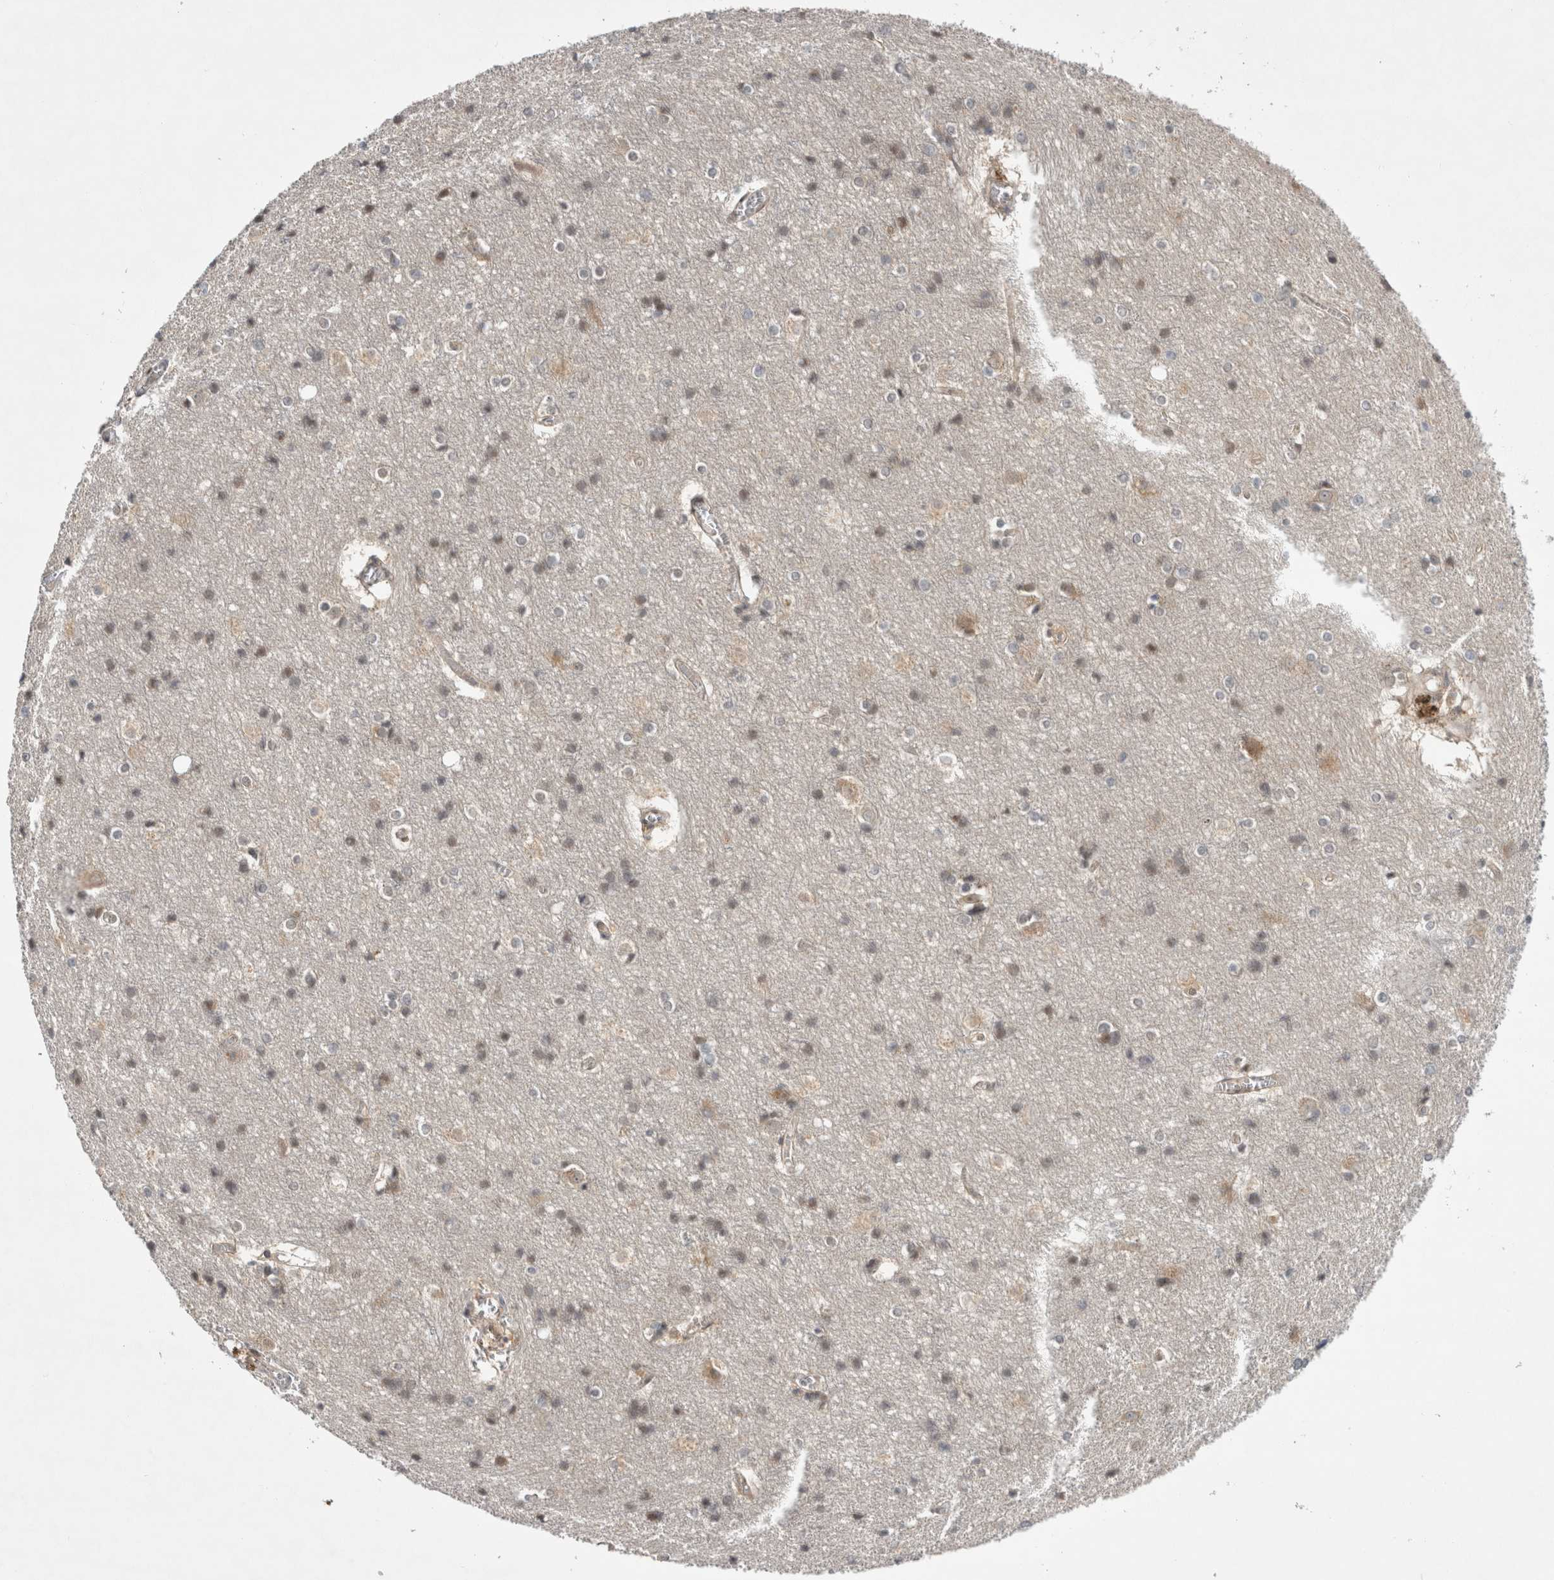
{"staining": {"intensity": "weak", "quantity": ">75%", "location": "cytoplasmic/membranous"}, "tissue": "cerebral cortex", "cell_type": "Endothelial cells", "image_type": "normal", "snomed": [{"axis": "morphology", "description": "Normal tissue, NOS"}, {"axis": "topography", "description": "Cerebral cortex"}], "caption": "Human cerebral cortex stained for a protein (brown) exhibits weak cytoplasmic/membranous positive expression in approximately >75% of endothelial cells.", "gene": "PSMB2", "patient": {"sex": "male", "age": 54}}